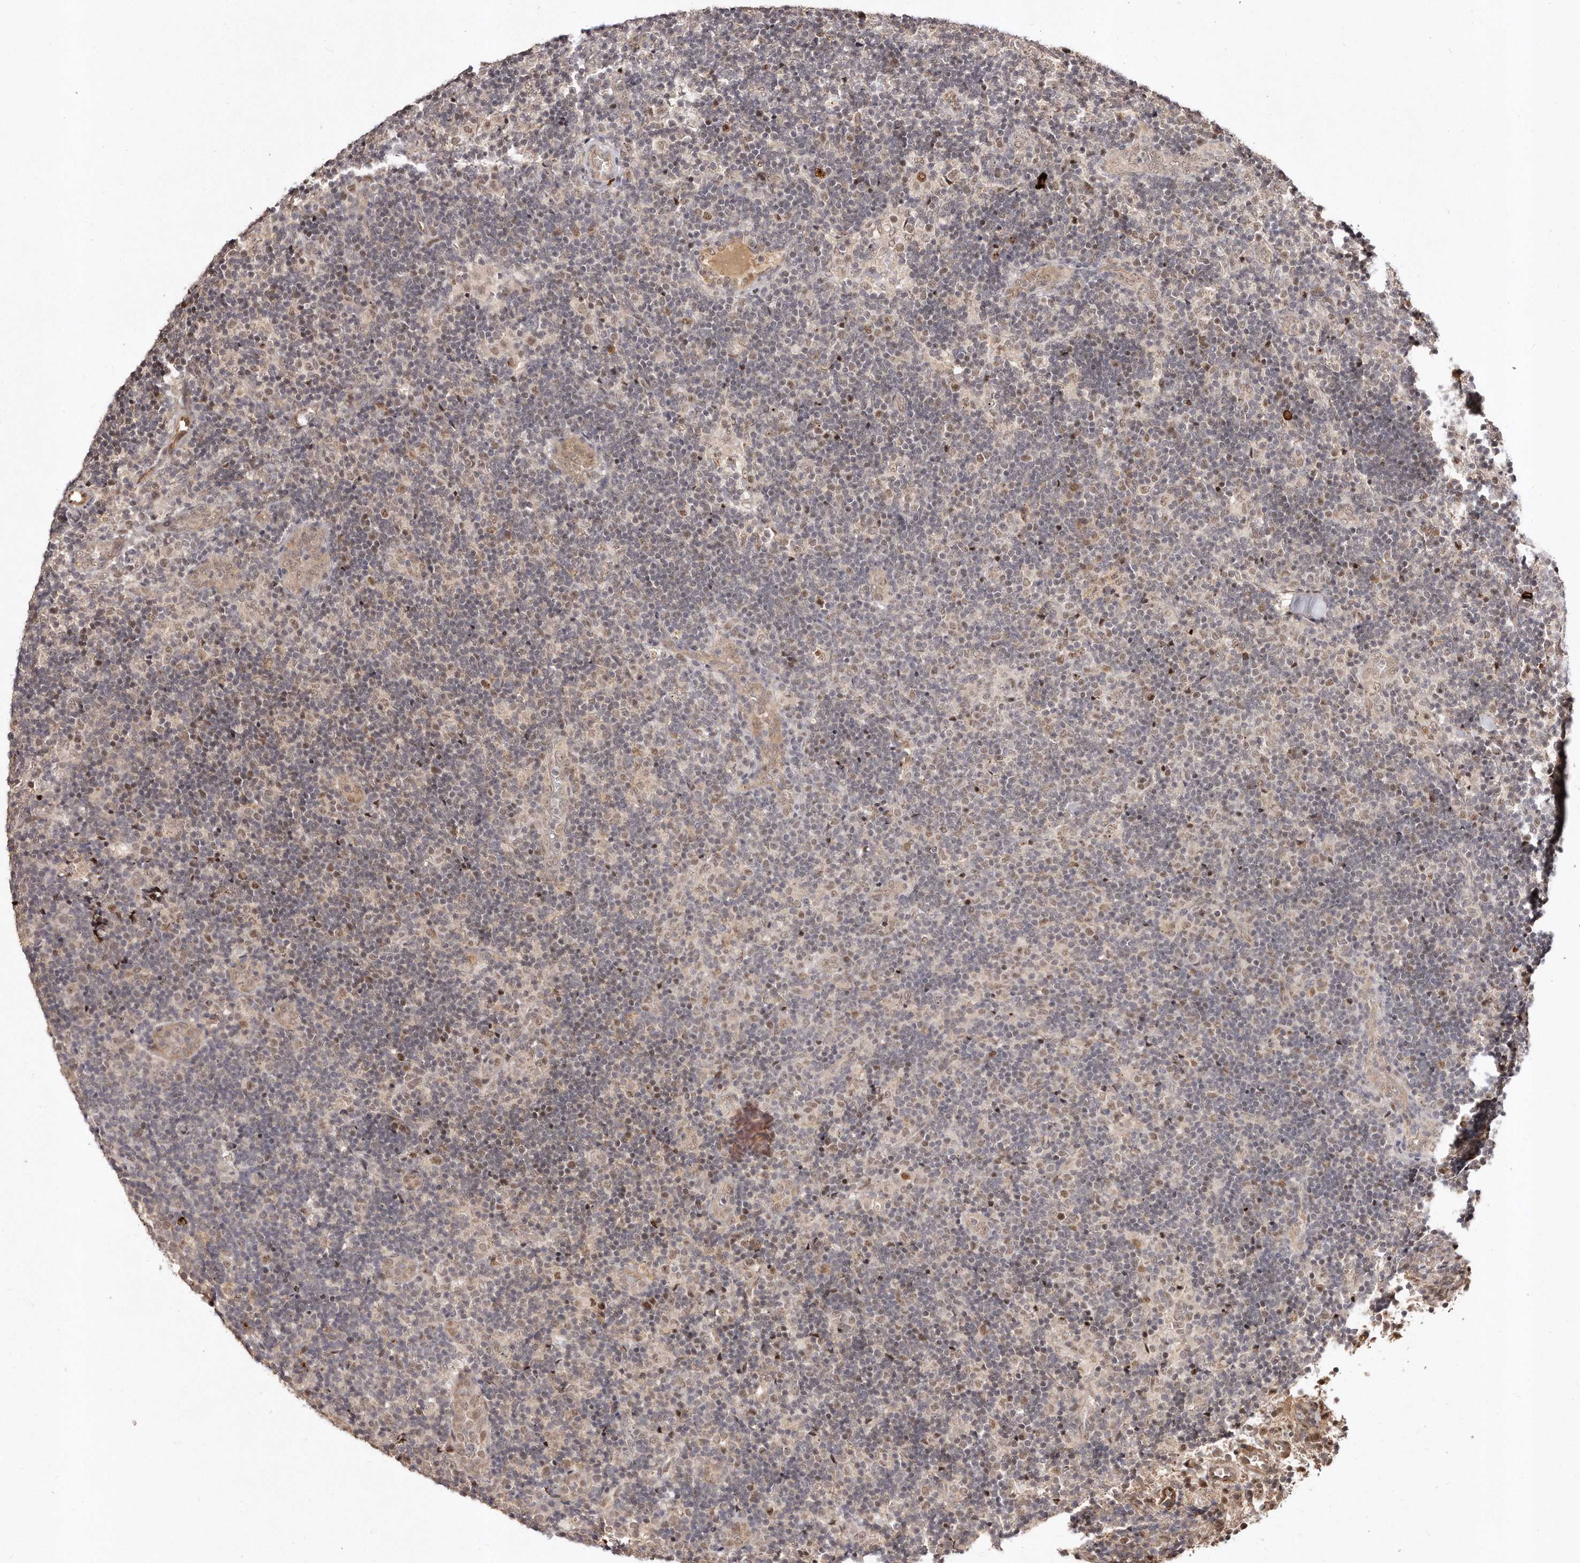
{"staining": {"intensity": "weak", "quantity": "25%-75%", "location": "nuclear"}, "tissue": "lymph node", "cell_type": "Germinal center cells", "image_type": "normal", "snomed": [{"axis": "morphology", "description": "Normal tissue, NOS"}, {"axis": "topography", "description": "Lymph node"}], "caption": "The micrograph shows a brown stain indicating the presence of a protein in the nuclear of germinal center cells in lymph node. (Brightfield microscopy of DAB IHC at high magnification).", "gene": "SOX4", "patient": {"sex": "female", "age": 22}}